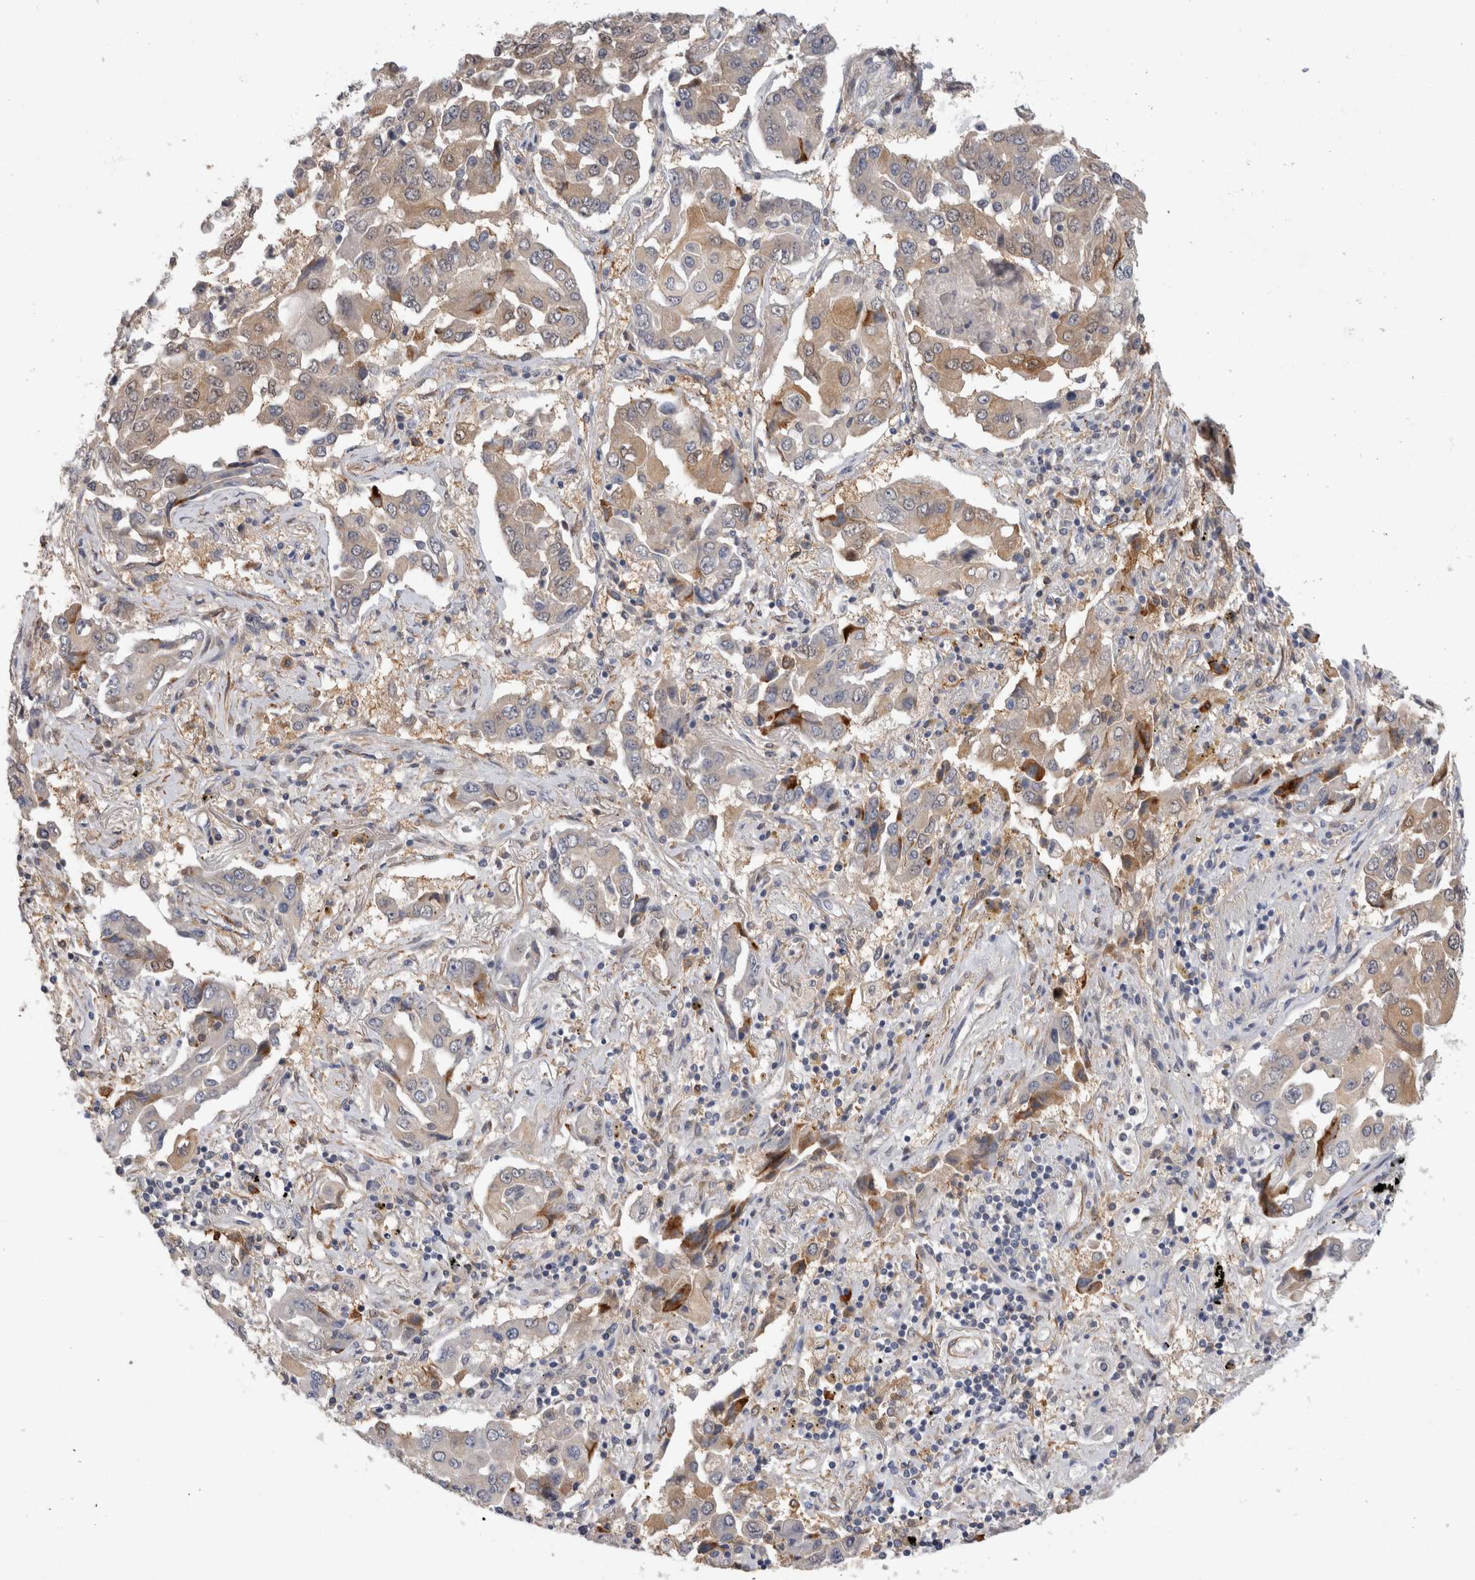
{"staining": {"intensity": "weak", "quantity": "25%-75%", "location": "cytoplasmic/membranous"}, "tissue": "lung cancer", "cell_type": "Tumor cells", "image_type": "cancer", "snomed": [{"axis": "morphology", "description": "Adenocarcinoma, NOS"}, {"axis": "topography", "description": "Lung"}], "caption": "Human lung cancer (adenocarcinoma) stained for a protein (brown) exhibits weak cytoplasmic/membranous positive expression in approximately 25%-75% of tumor cells.", "gene": "PGM1", "patient": {"sex": "female", "age": 65}}